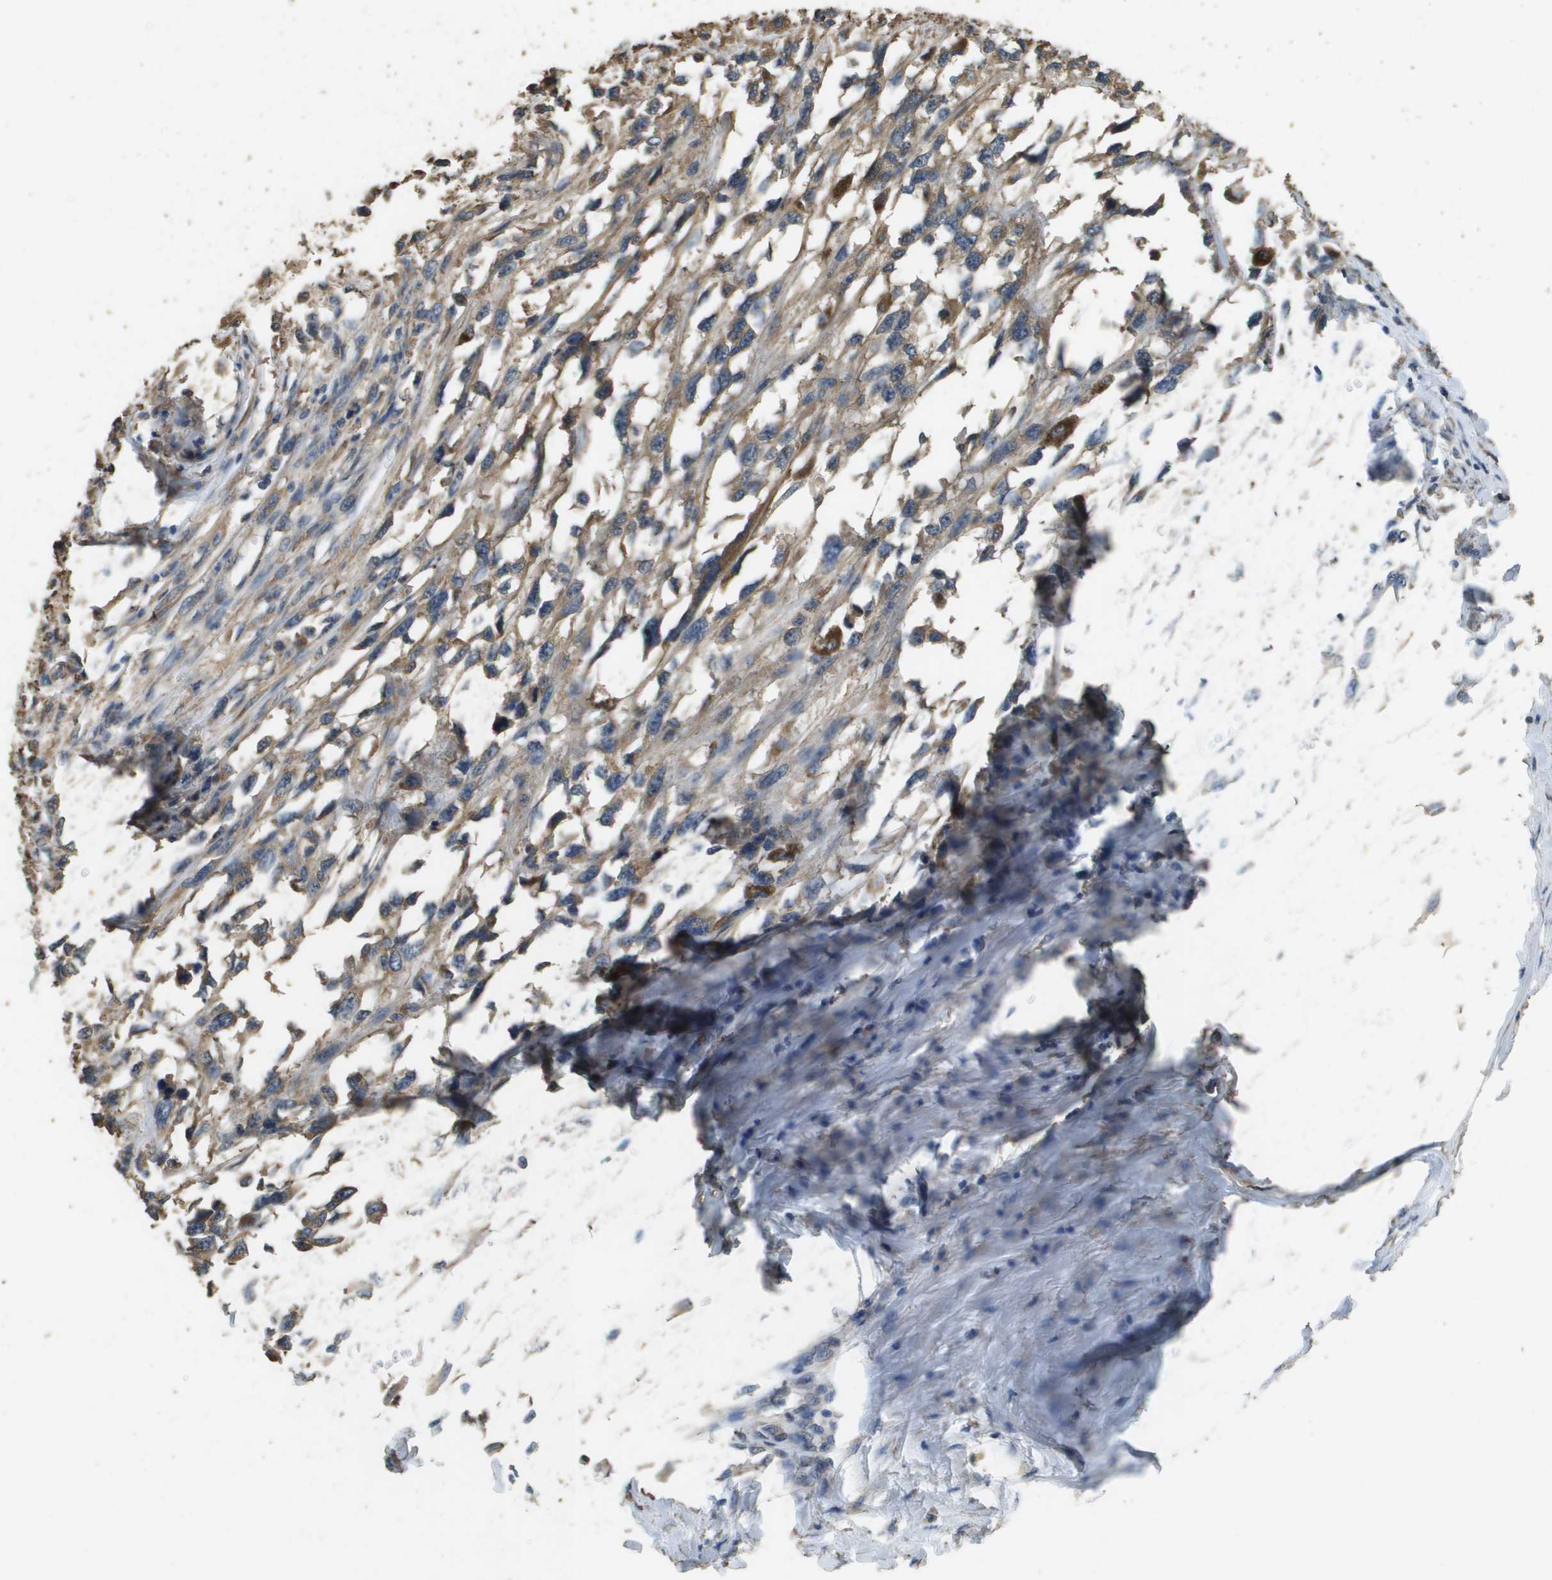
{"staining": {"intensity": "moderate", "quantity": "25%-75%", "location": "cytoplasmic/membranous"}, "tissue": "melanoma", "cell_type": "Tumor cells", "image_type": "cancer", "snomed": [{"axis": "morphology", "description": "Malignant melanoma, Metastatic site"}, {"axis": "topography", "description": "Lymph node"}], "caption": "This micrograph demonstrates immunohistochemistry (IHC) staining of melanoma, with medium moderate cytoplasmic/membranous positivity in approximately 25%-75% of tumor cells.", "gene": "RAB6B", "patient": {"sex": "male", "age": 59}}